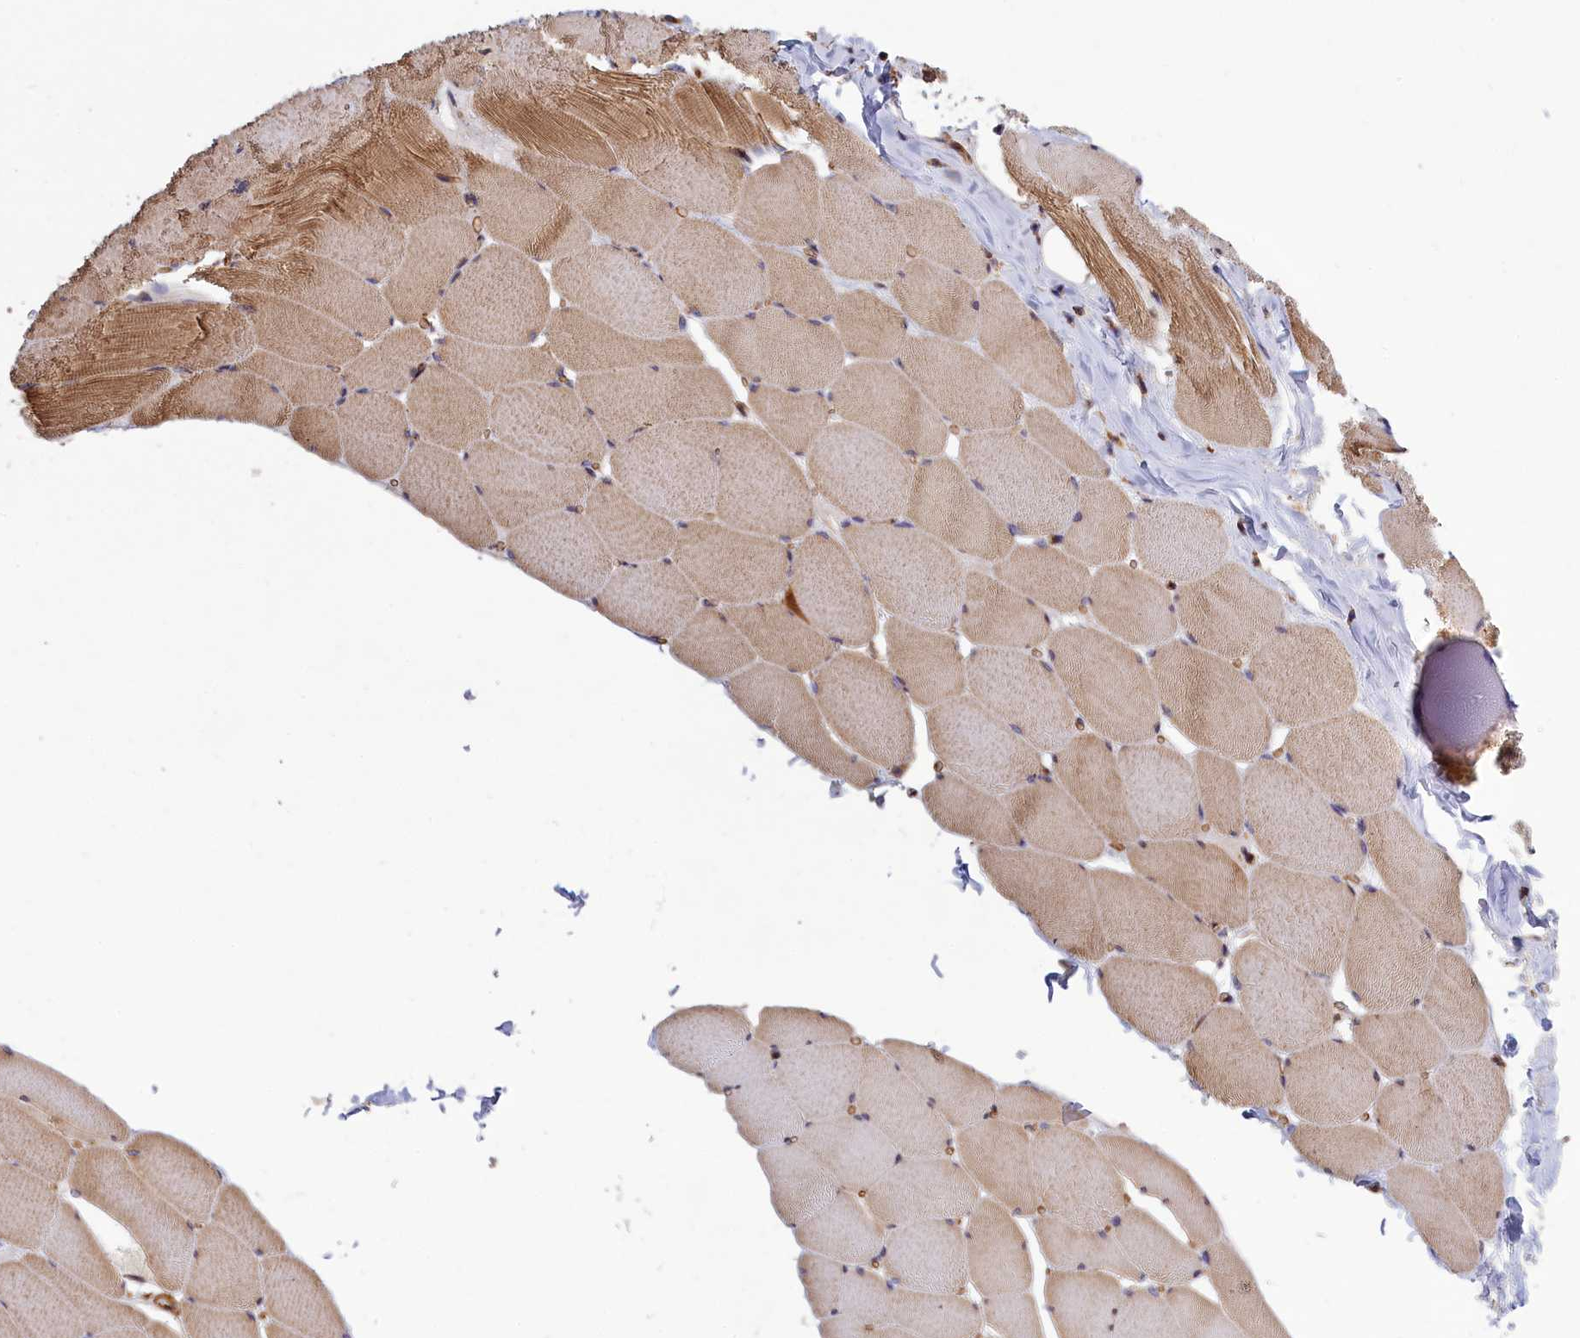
{"staining": {"intensity": "moderate", "quantity": ">75%", "location": "cytoplasmic/membranous"}, "tissue": "skeletal muscle", "cell_type": "Myocytes", "image_type": "normal", "snomed": [{"axis": "morphology", "description": "Normal tissue, NOS"}, {"axis": "topography", "description": "Skeletal muscle"}], "caption": "DAB (3,3'-diaminobenzidine) immunohistochemical staining of unremarkable skeletal muscle shows moderate cytoplasmic/membranous protein staining in approximately >75% of myocytes.", "gene": "ANKRD27", "patient": {"sex": "male", "age": 62}}